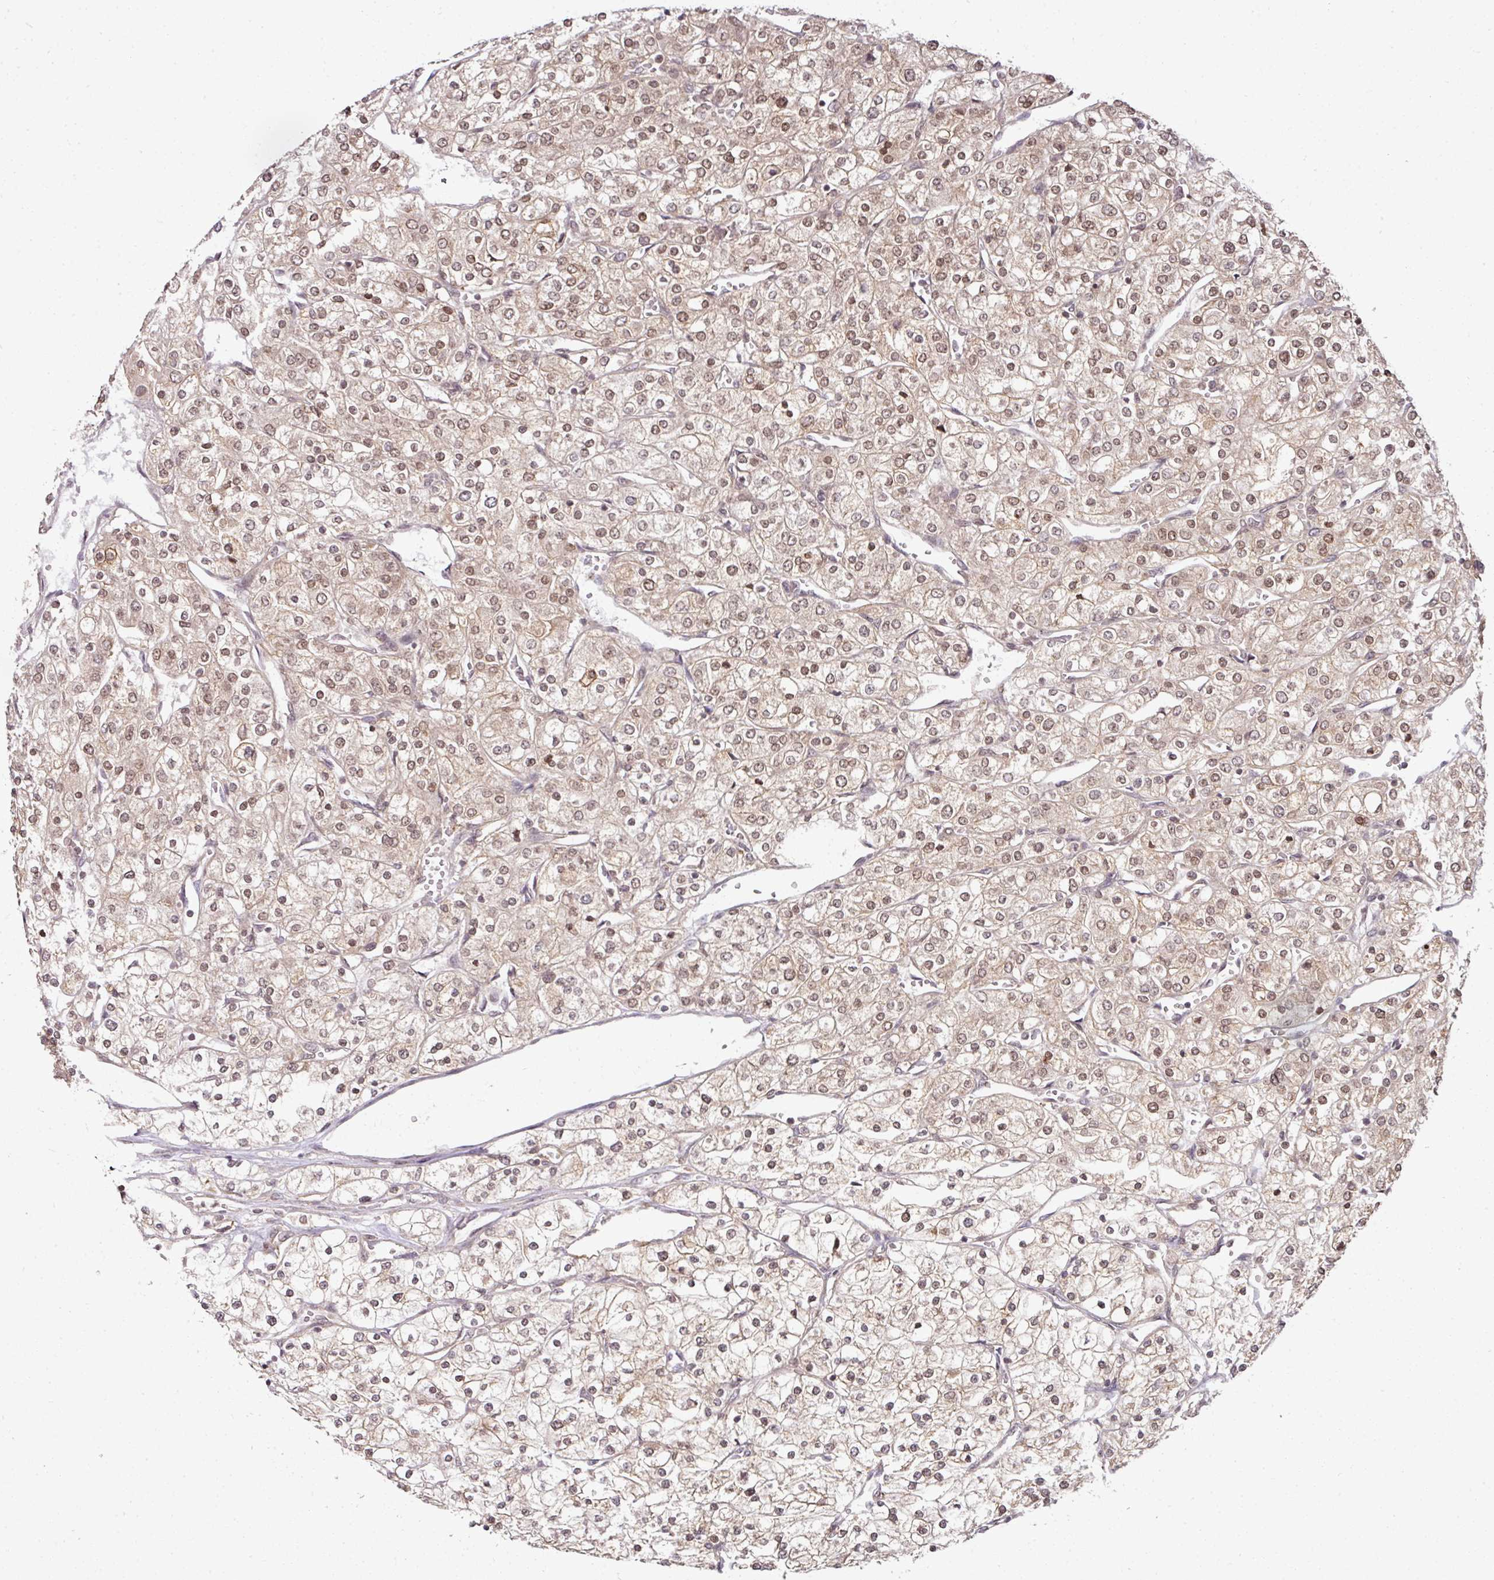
{"staining": {"intensity": "moderate", "quantity": ">75%", "location": "cytoplasmic/membranous,nuclear"}, "tissue": "renal cancer", "cell_type": "Tumor cells", "image_type": "cancer", "snomed": [{"axis": "morphology", "description": "Adenocarcinoma, NOS"}, {"axis": "topography", "description": "Kidney"}], "caption": "Immunohistochemistry of human adenocarcinoma (renal) reveals medium levels of moderate cytoplasmic/membranous and nuclear expression in about >75% of tumor cells.", "gene": "ANKRD18A", "patient": {"sex": "male", "age": 80}}